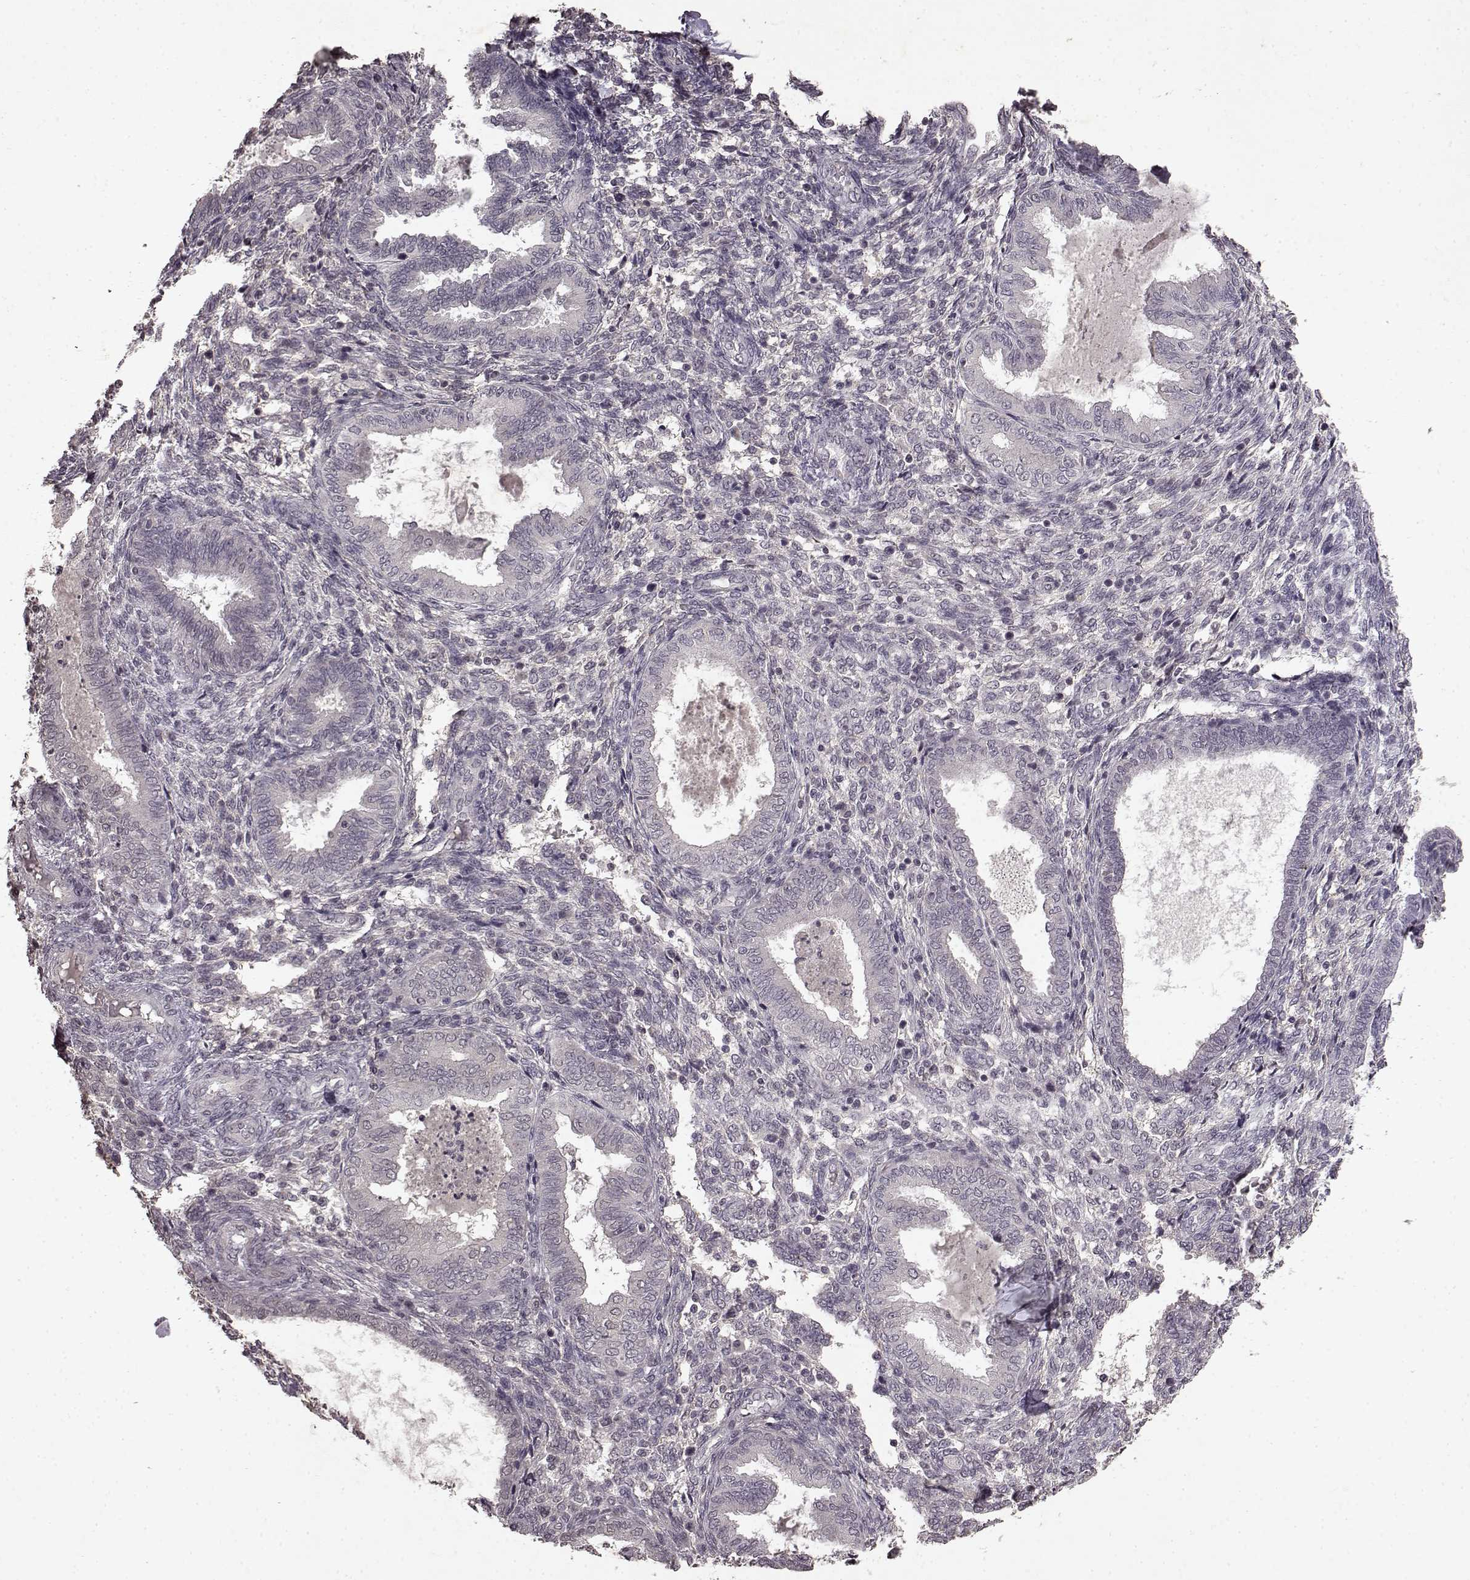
{"staining": {"intensity": "negative", "quantity": "none", "location": "none"}, "tissue": "endometrium", "cell_type": "Cells in endometrial stroma", "image_type": "normal", "snomed": [{"axis": "morphology", "description": "Normal tissue, NOS"}, {"axis": "topography", "description": "Endometrium"}], "caption": "Normal endometrium was stained to show a protein in brown. There is no significant expression in cells in endometrial stroma. (DAB (3,3'-diaminobenzidine) immunohistochemistry (IHC), high magnification).", "gene": "LHB", "patient": {"sex": "female", "age": 42}}